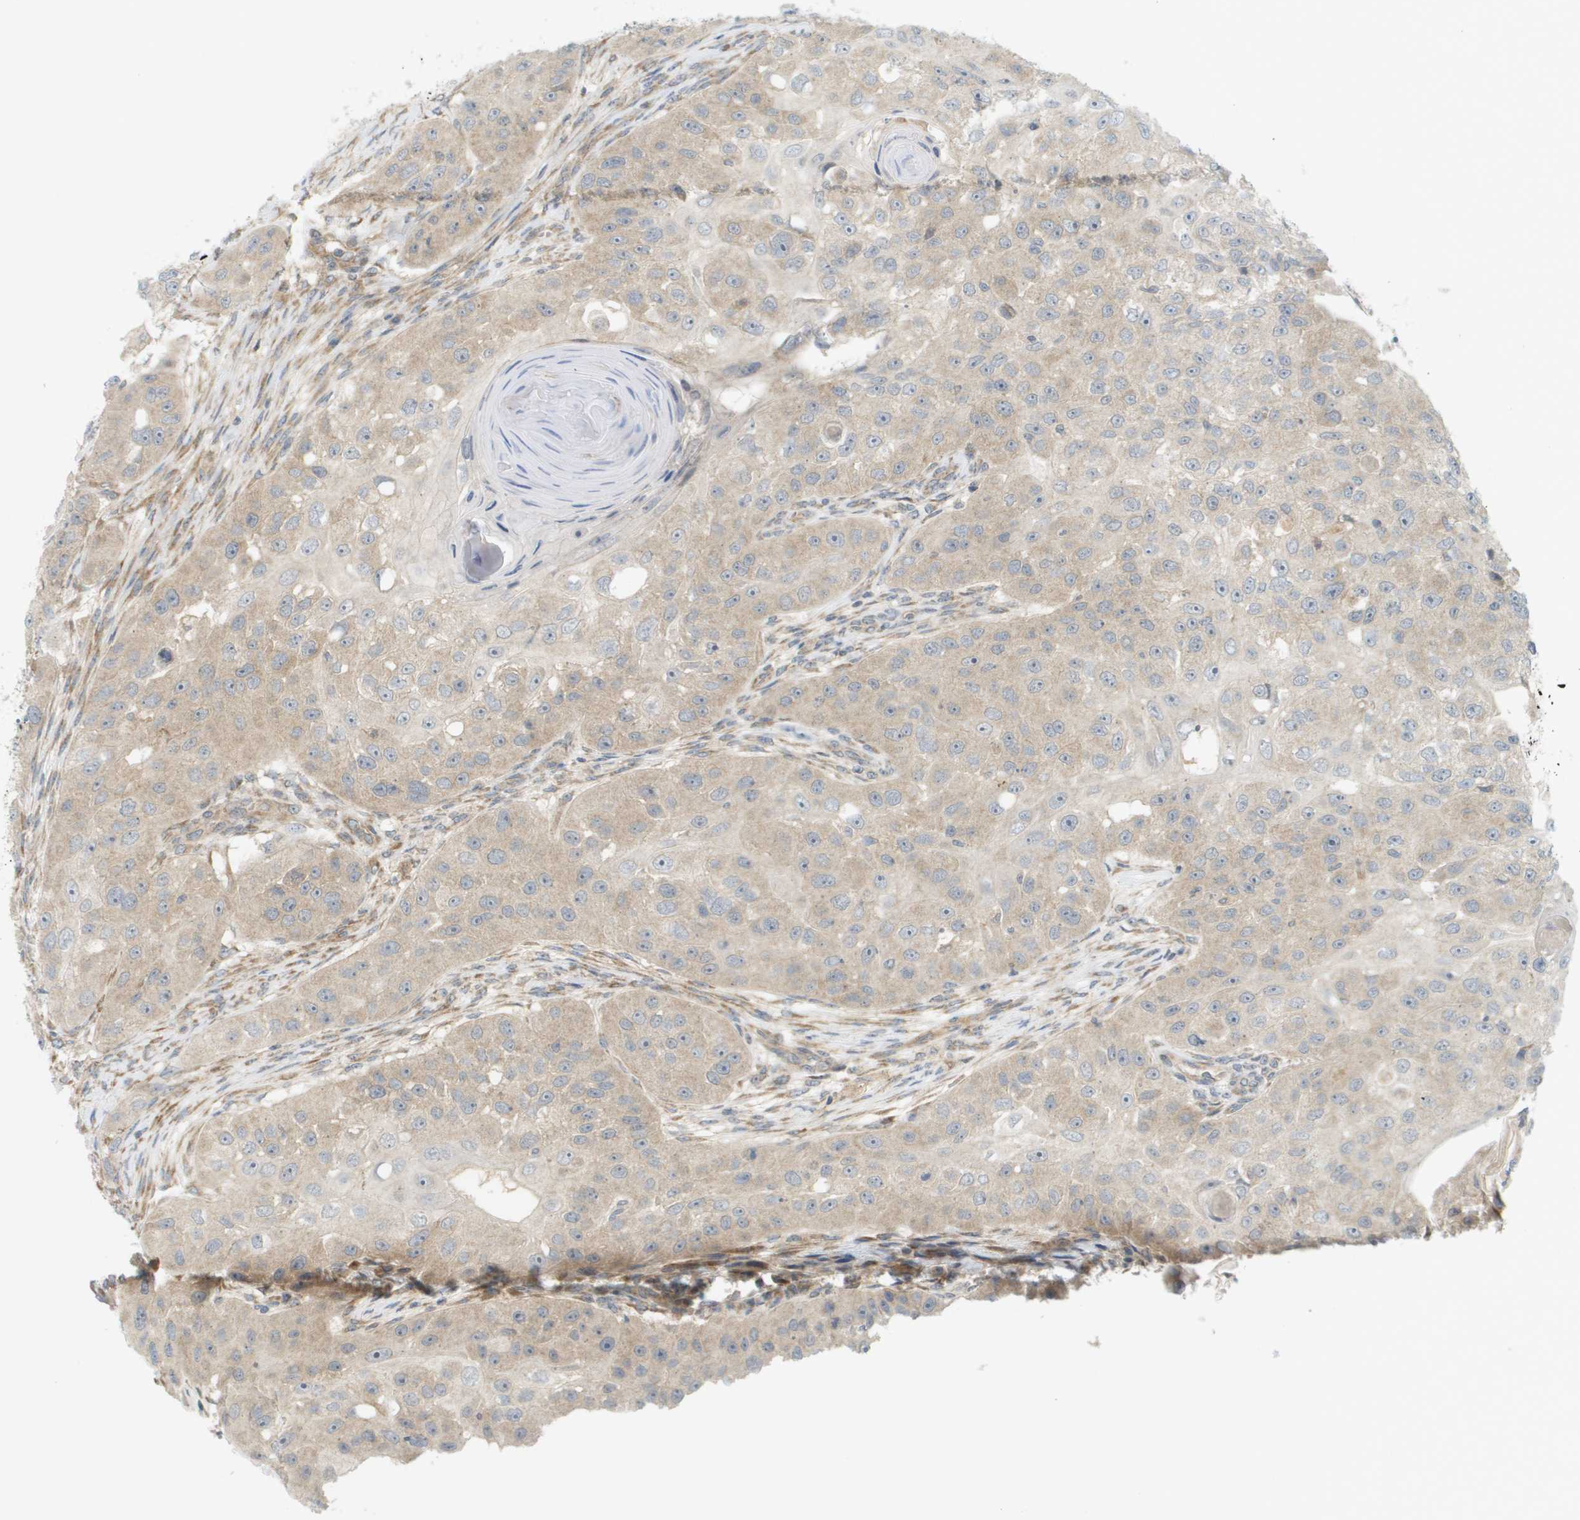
{"staining": {"intensity": "weak", "quantity": ">75%", "location": "cytoplasmic/membranous"}, "tissue": "head and neck cancer", "cell_type": "Tumor cells", "image_type": "cancer", "snomed": [{"axis": "morphology", "description": "Normal tissue, NOS"}, {"axis": "morphology", "description": "Squamous cell carcinoma, NOS"}, {"axis": "topography", "description": "Skeletal muscle"}, {"axis": "topography", "description": "Head-Neck"}], "caption": "Weak cytoplasmic/membranous staining for a protein is appreciated in about >75% of tumor cells of squamous cell carcinoma (head and neck) using immunohistochemistry.", "gene": "PROC", "patient": {"sex": "male", "age": 51}}